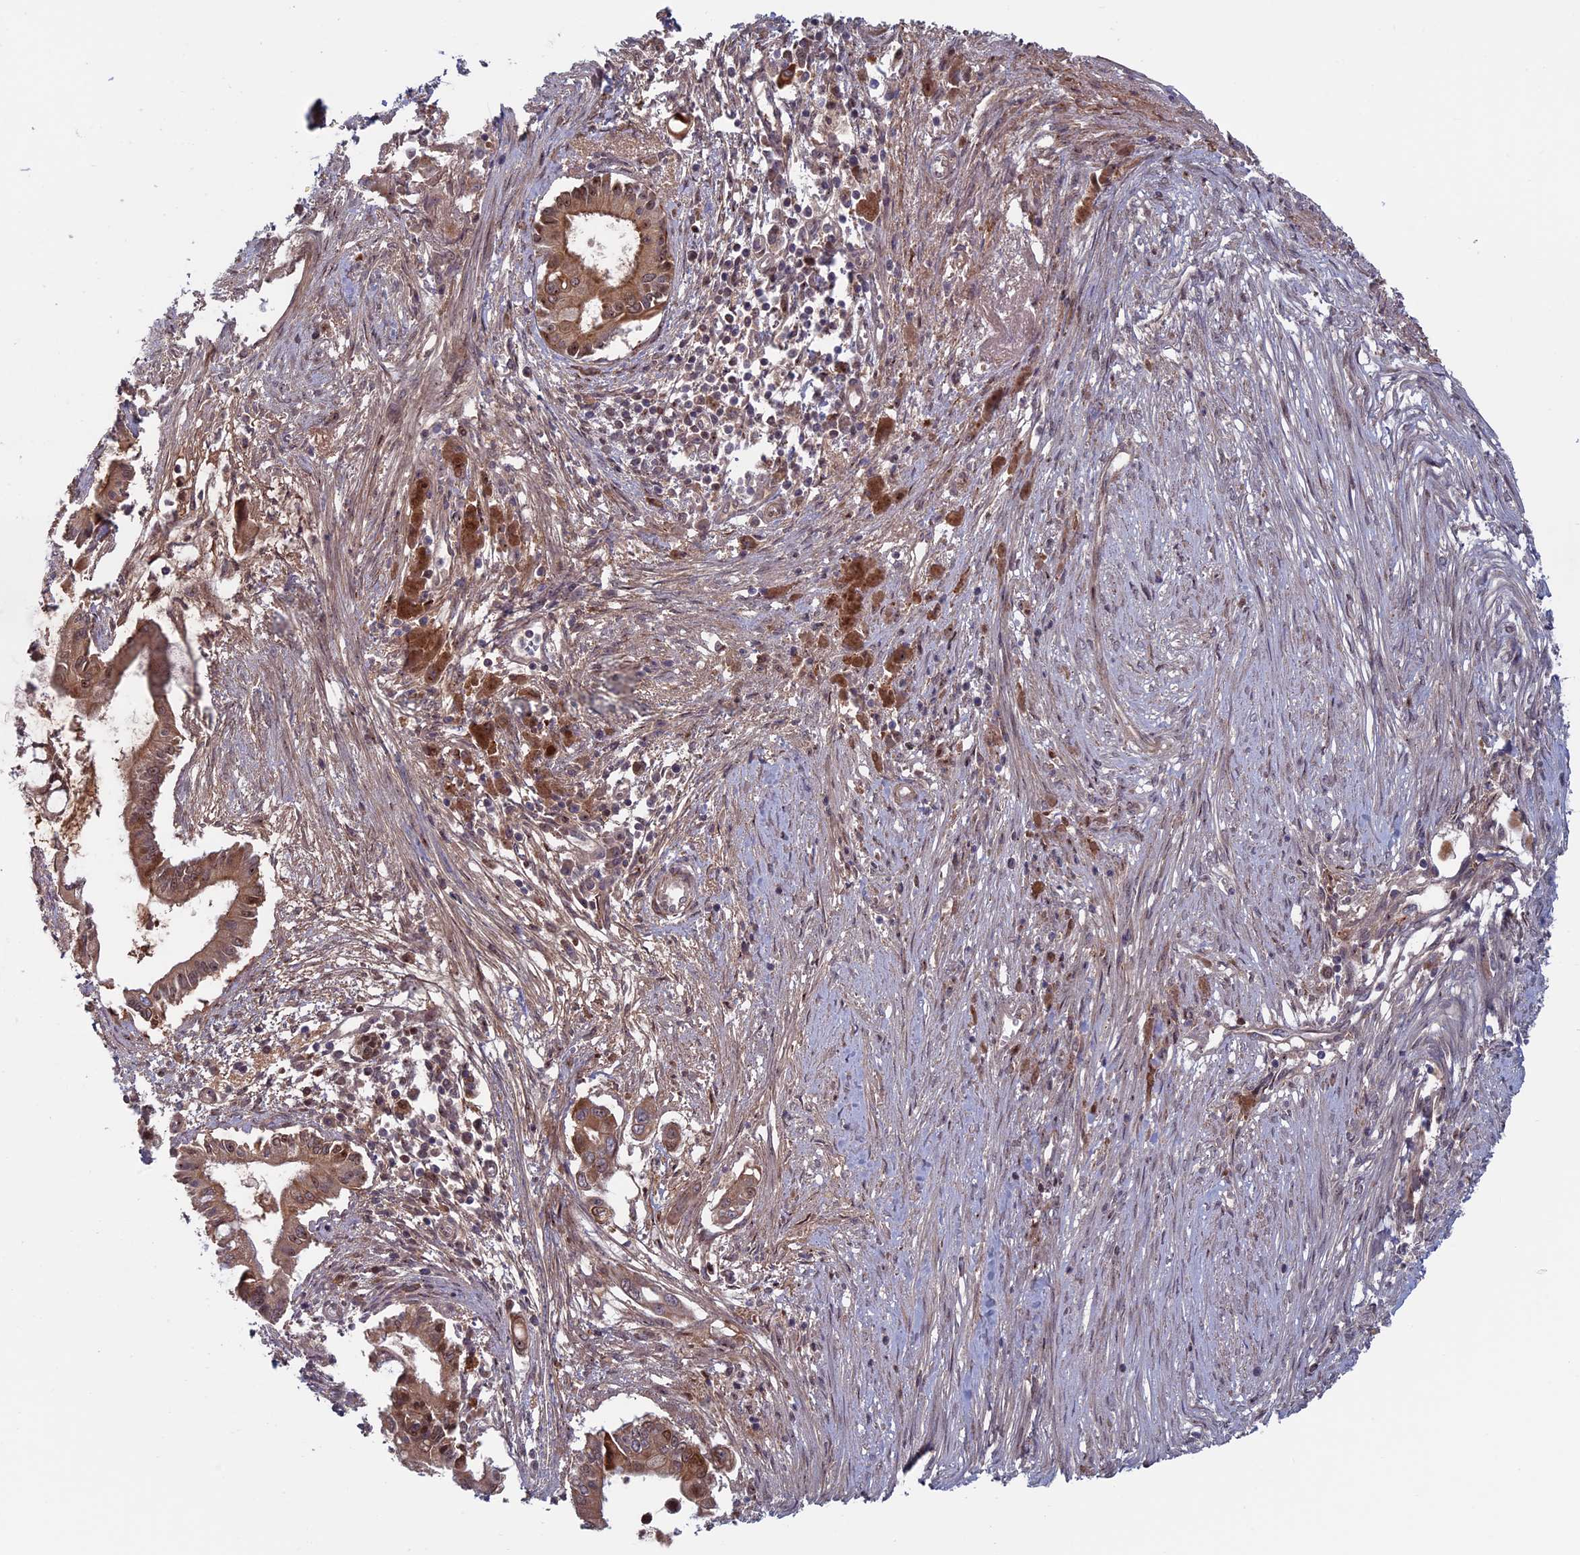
{"staining": {"intensity": "moderate", "quantity": ">75%", "location": "cytoplasmic/membranous,nuclear"}, "tissue": "pancreatic cancer", "cell_type": "Tumor cells", "image_type": "cancer", "snomed": [{"axis": "morphology", "description": "Adenocarcinoma, NOS"}, {"axis": "topography", "description": "Pancreas"}], "caption": "This is an image of immunohistochemistry staining of pancreatic cancer, which shows moderate expression in the cytoplasmic/membranous and nuclear of tumor cells.", "gene": "FADS1", "patient": {"sex": "male", "age": 68}}